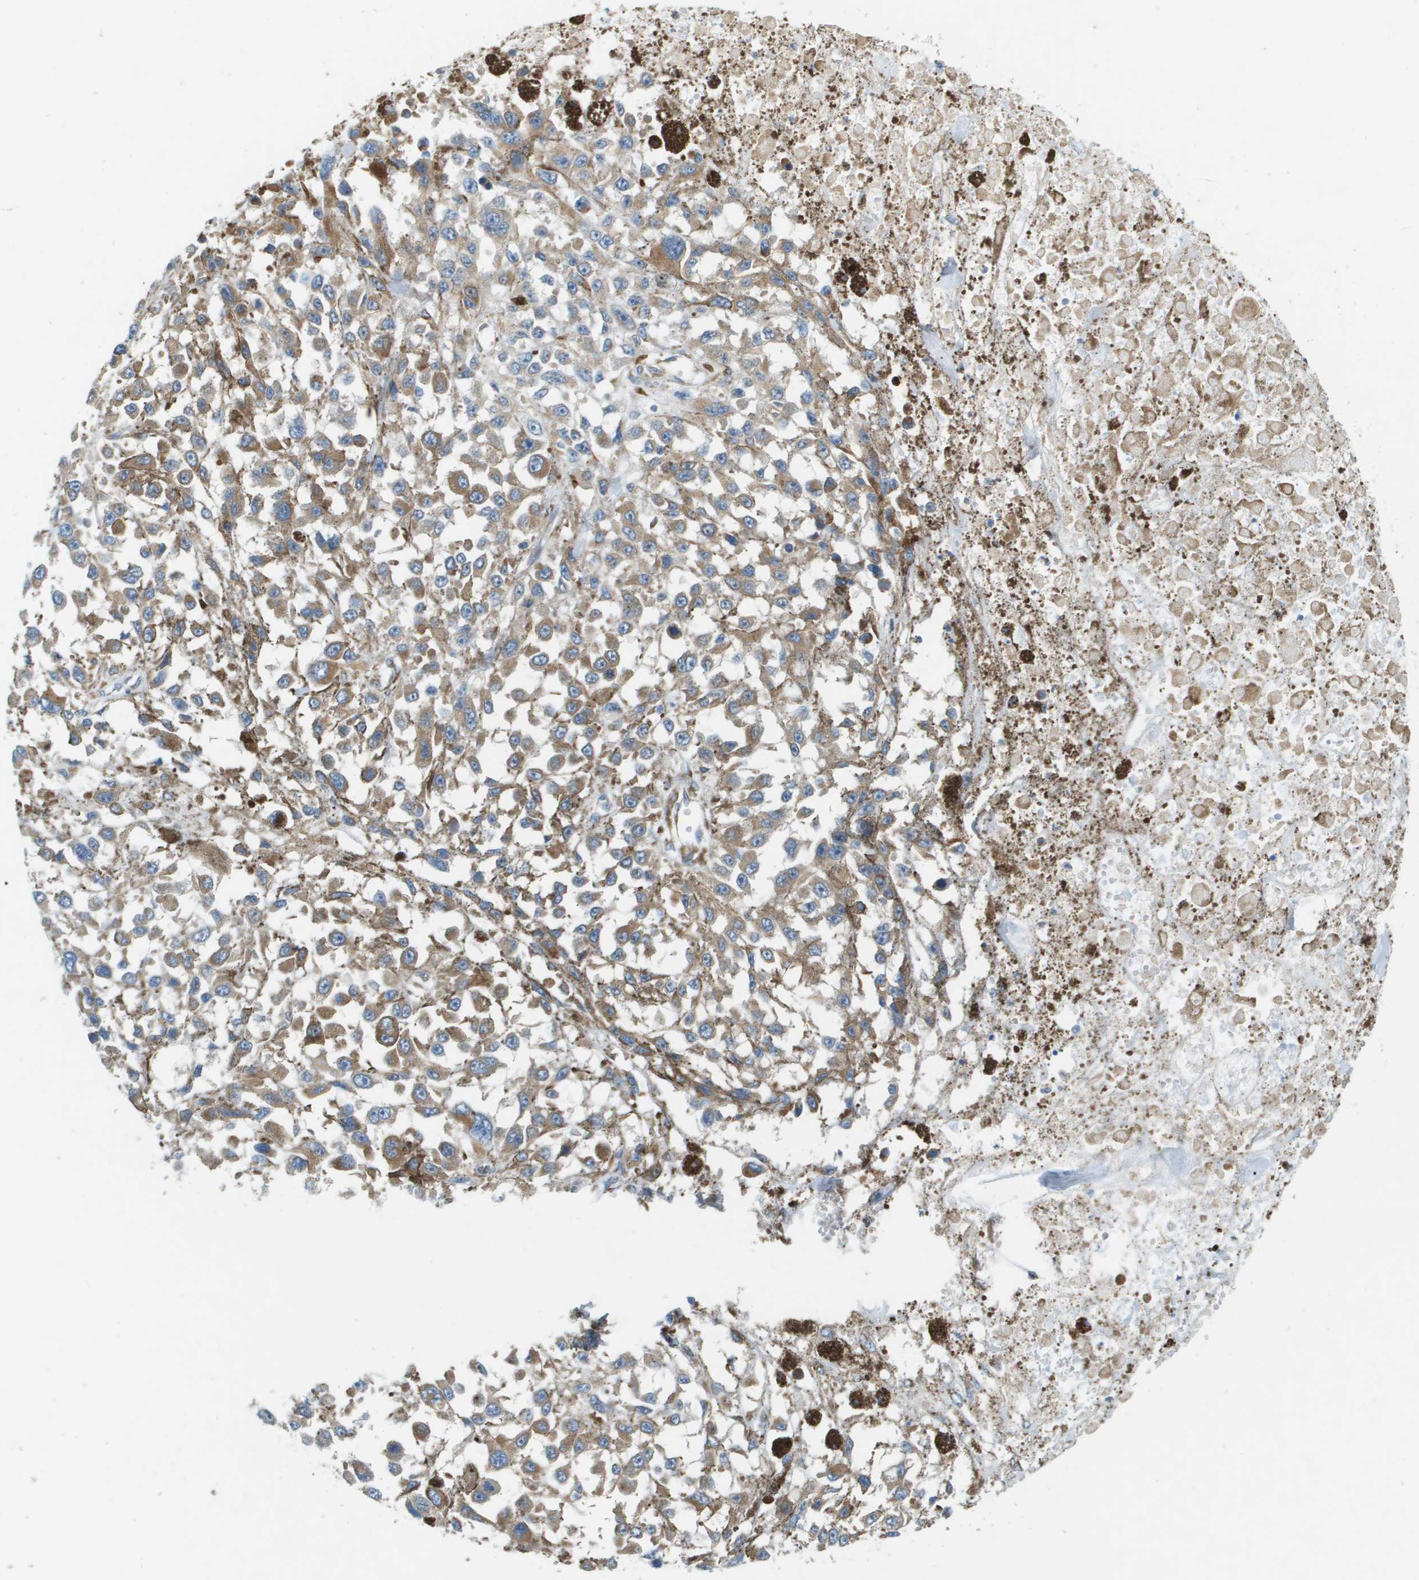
{"staining": {"intensity": "moderate", "quantity": ">75%", "location": "cytoplasmic/membranous"}, "tissue": "melanoma", "cell_type": "Tumor cells", "image_type": "cancer", "snomed": [{"axis": "morphology", "description": "Malignant melanoma, Metastatic site"}, {"axis": "topography", "description": "Lymph node"}], "caption": "Approximately >75% of tumor cells in malignant melanoma (metastatic site) reveal moderate cytoplasmic/membranous protein staining as visualized by brown immunohistochemical staining.", "gene": "TAOK3", "patient": {"sex": "male", "age": 59}}